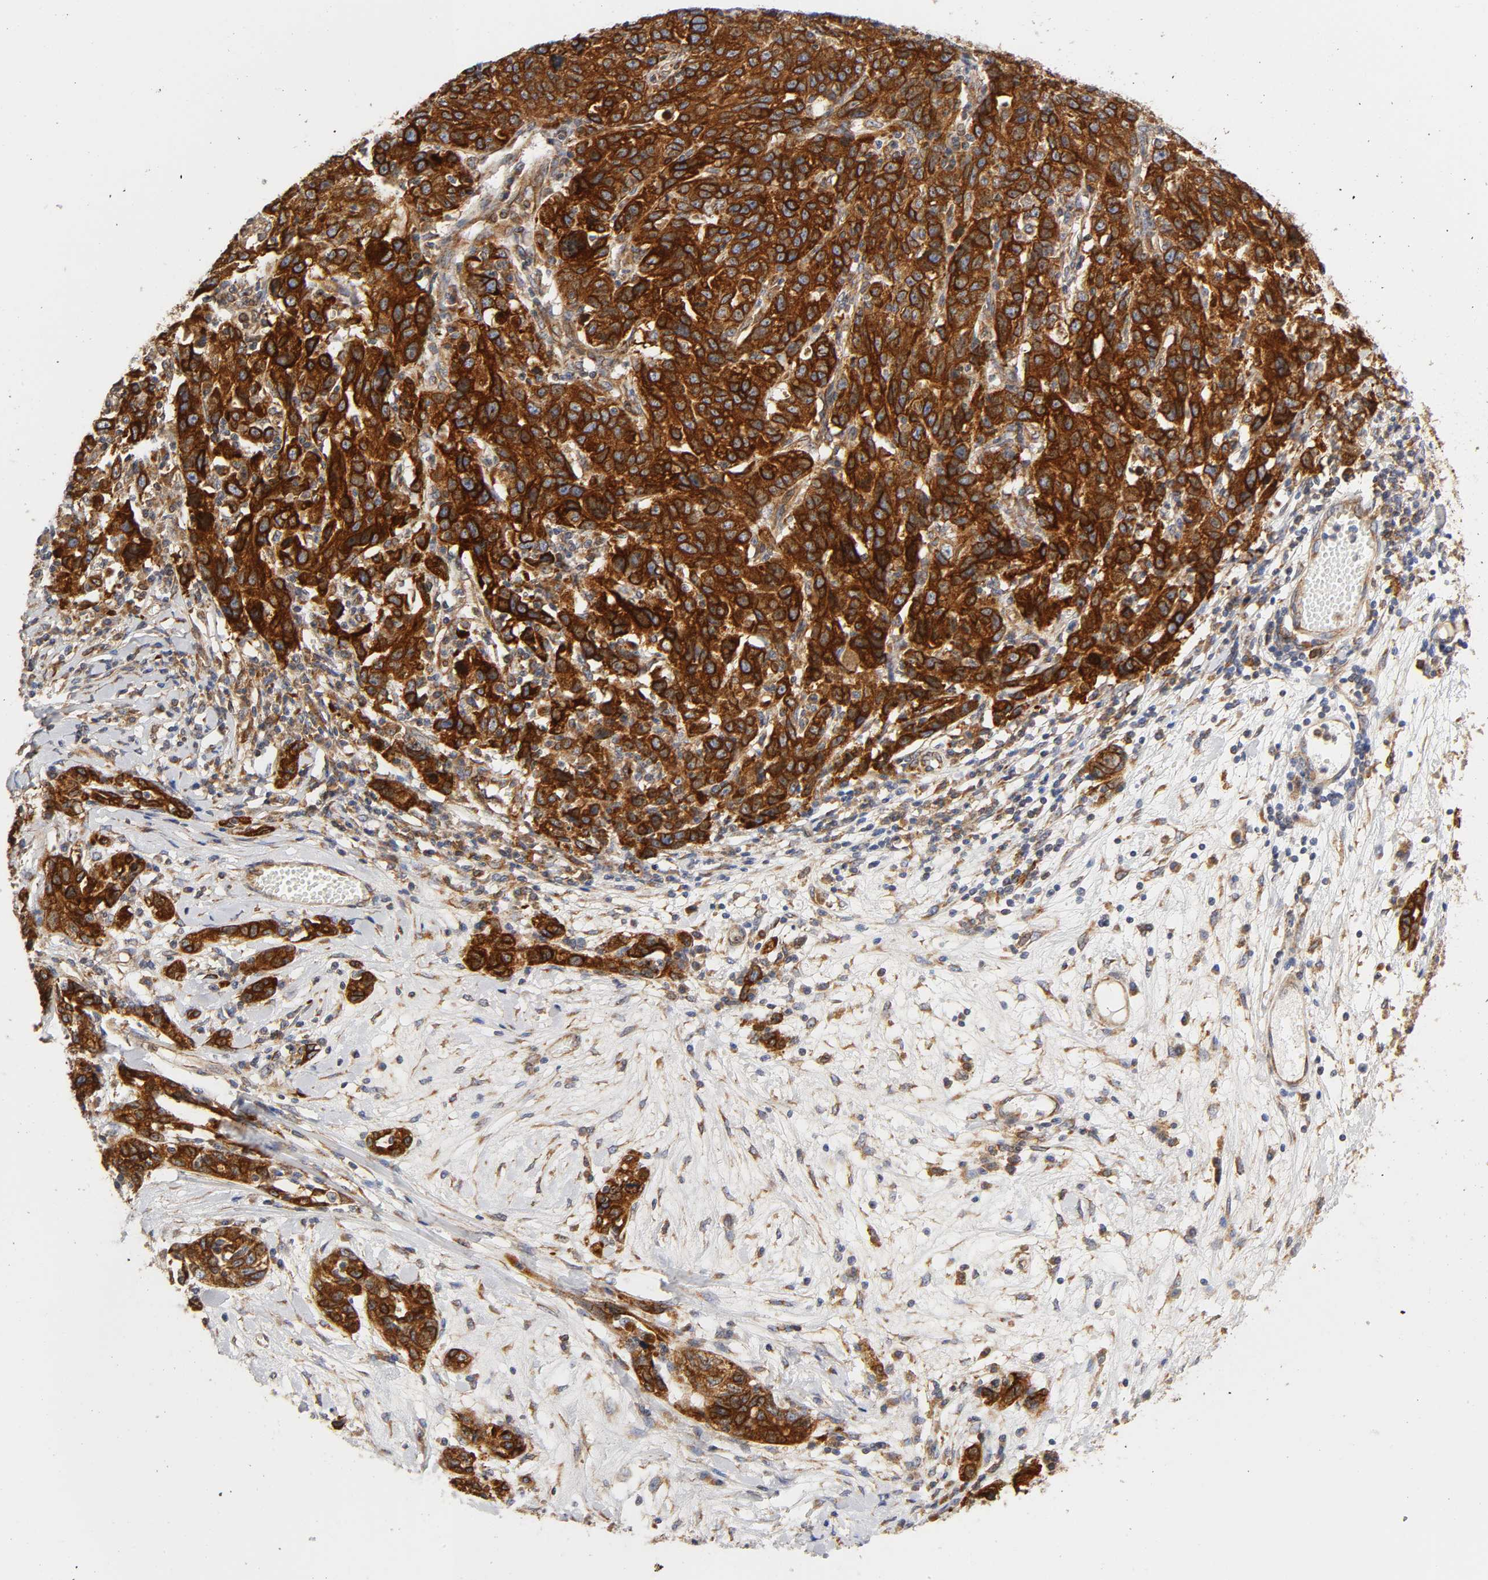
{"staining": {"intensity": "strong", "quantity": ">75%", "location": "cytoplasmic/membranous"}, "tissue": "ovarian cancer", "cell_type": "Tumor cells", "image_type": "cancer", "snomed": [{"axis": "morphology", "description": "Cystadenocarcinoma, serous, NOS"}, {"axis": "topography", "description": "Ovary"}], "caption": "Ovarian serous cystadenocarcinoma tissue reveals strong cytoplasmic/membranous staining in approximately >75% of tumor cells, visualized by immunohistochemistry.", "gene": "POR", "patient": {"sex": "female", "age": 71}}